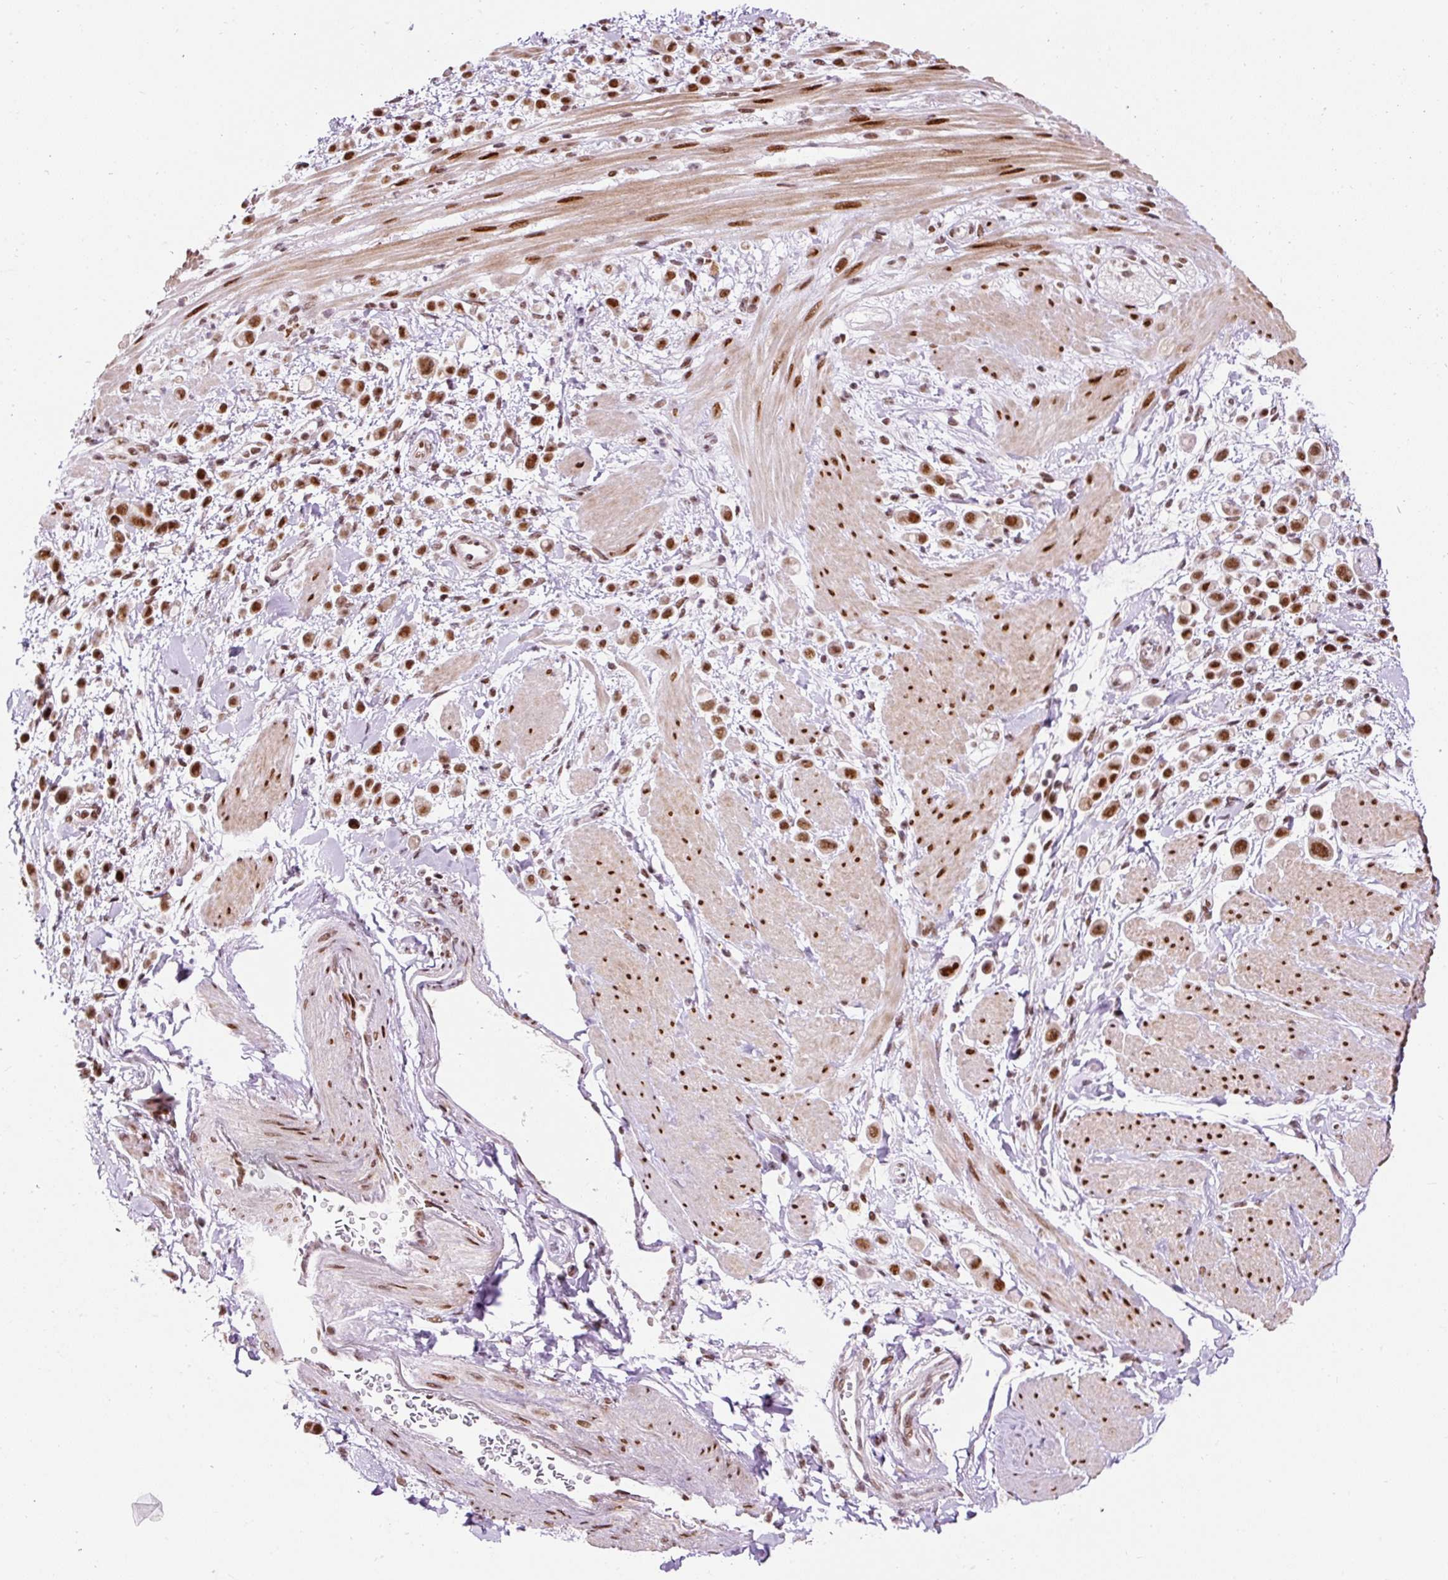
{"staining": {"intensity": "strong", "quantity": ">75%", "location": "nuclear"}, "tissue": "pancreatic cancer", "cell_type": "Tumor cells", "image_type": "cancer", "snomed": [{"axis": "morphology", "description": "Normal tissue, NOS"}, {"axis": "morphology", "description": "Adenocarcinoma, NOS"}, {"axis": "topography", "description": "Pancreas"}], "caption": "A micrograph showing strong nuclear expression in approximately >75% of tumor cells in pancreatic cancer (adenocarcinoma), as visualized by brown immunohistochemical staining.", "gene": "HNRNPC", "patient": {"sex": "female", "age": 64}}